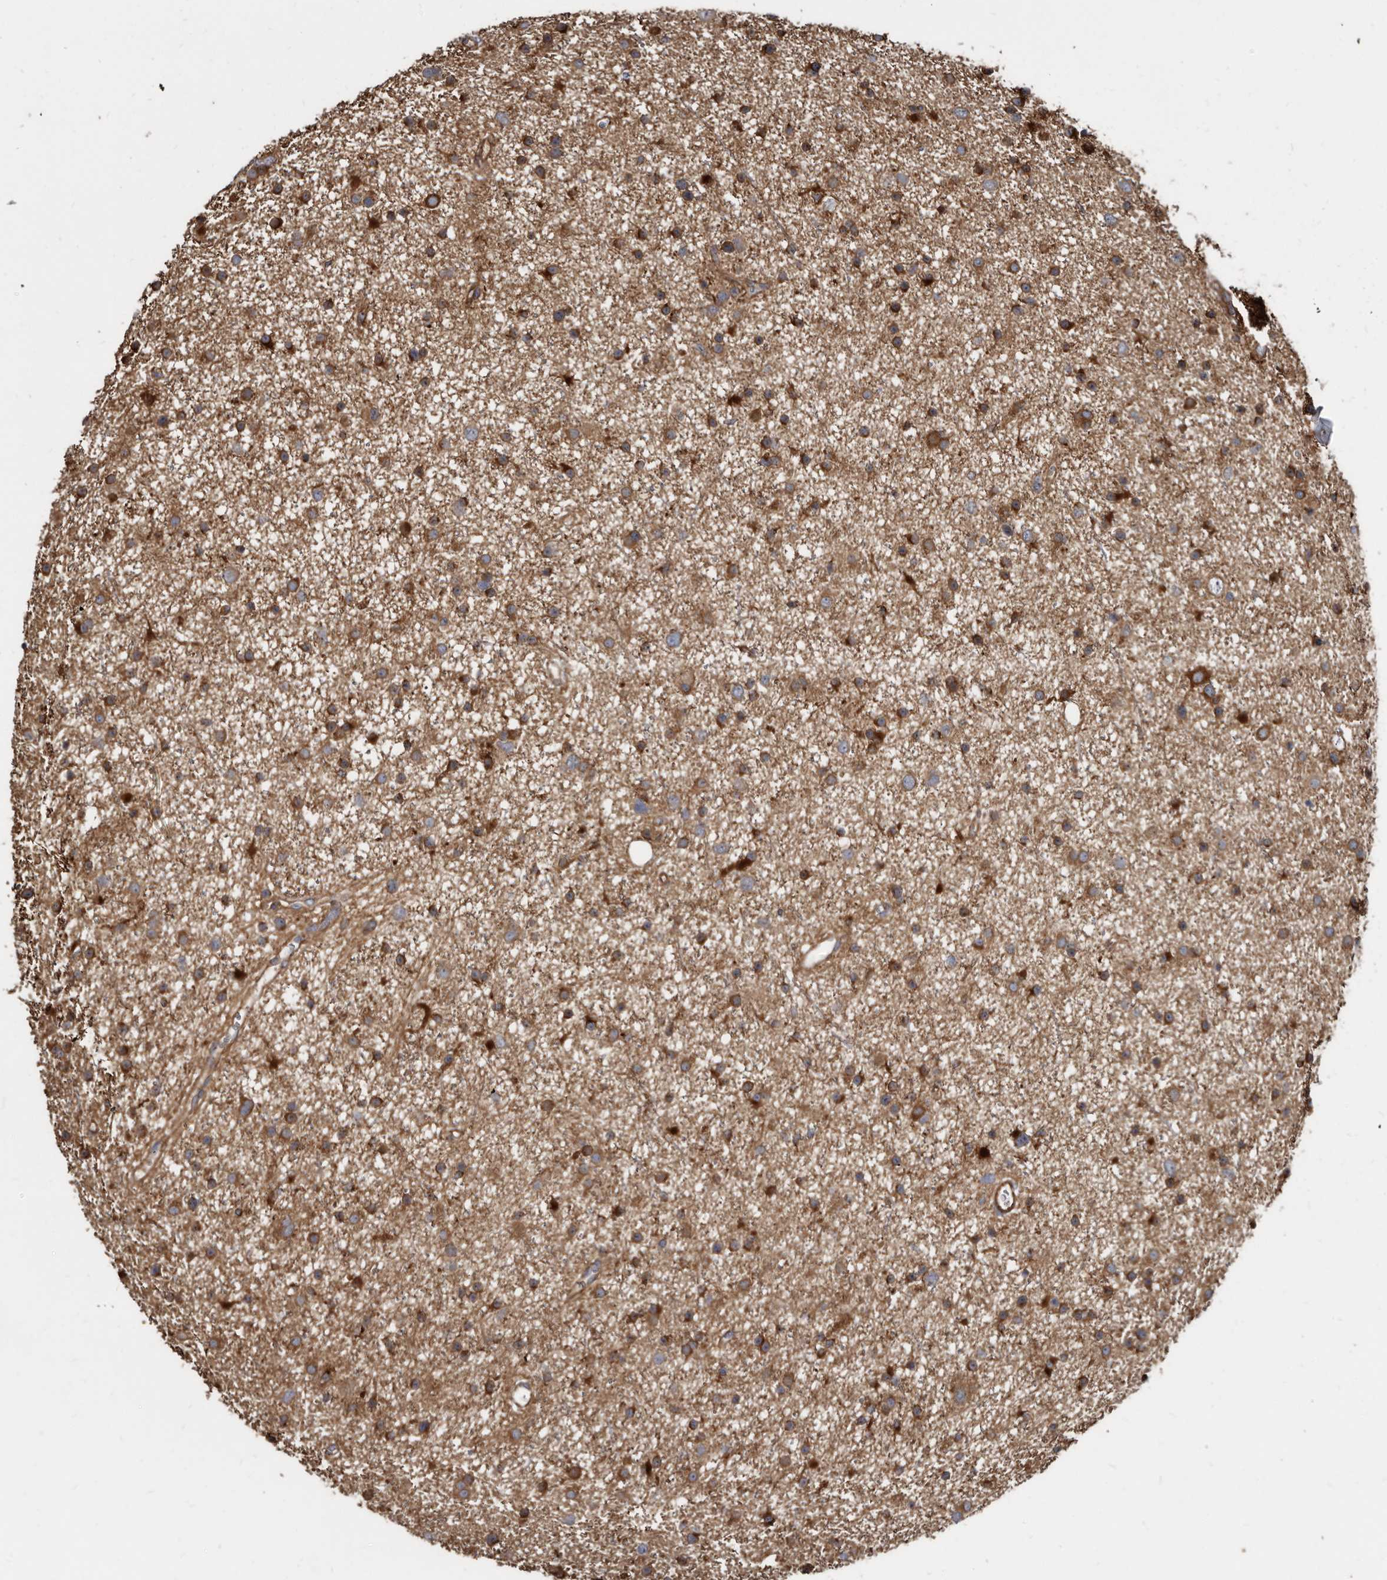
{"staining": {"intensity": "moderate", "quantity": "25%-75%", "location": "cytoplasmic/membranous"}, "tissue": "glioma", "cell_type": "Tumor cells", "image_type": "cancer", "snomed": [{"axis": "morphology", "description": "Glioma, malignant, Low grade"}, {"axis": "topography", "description": "Cerebral cortex"}], "caption": "Protein analysis of glioma tissue reveals moderate cytoplasmic/membranous expression in about 25%-75% of tumor cells.", "gene": "KCTD20", "patient": {"sex": "female", "age": 39}}